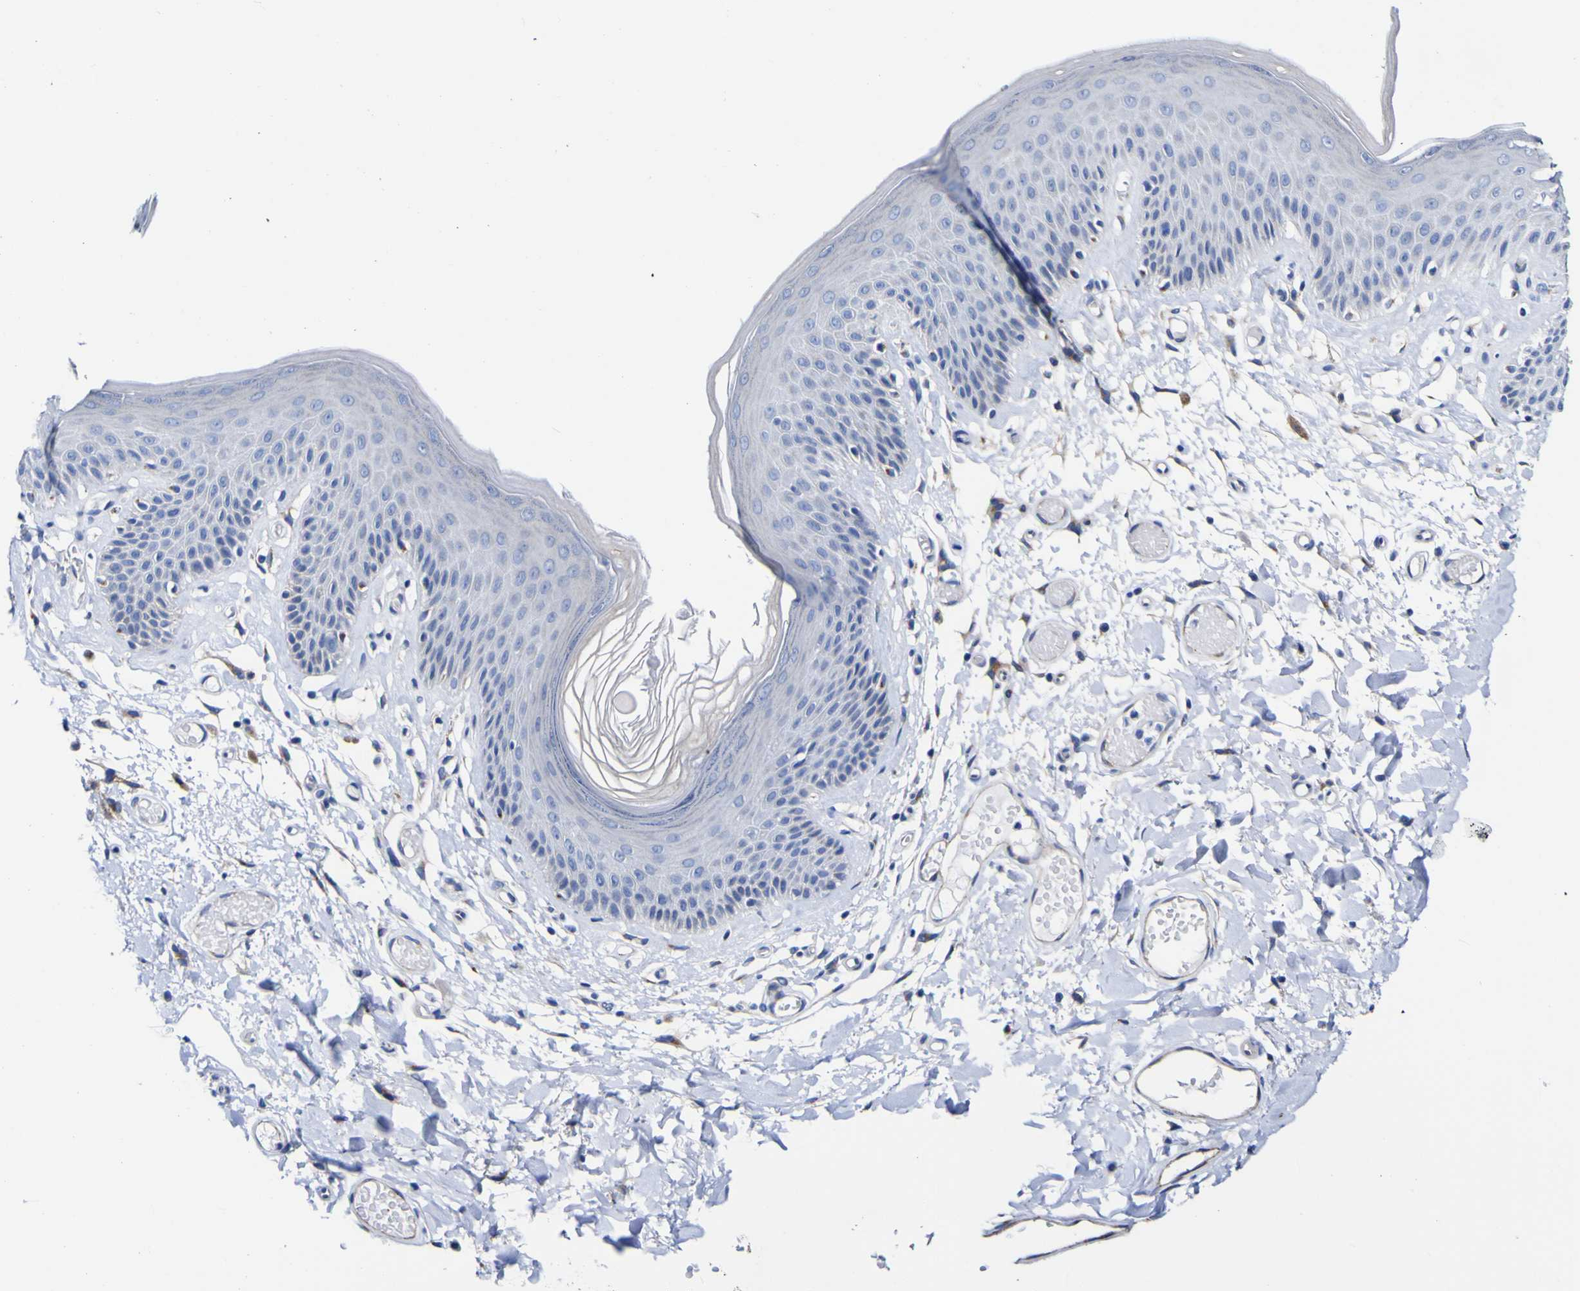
{"staining": {"intensity": "moderate", "quantity": "<25%", "location": "cytoplasmic/membranous"}, "tissue": "skin", "cell_type": "Epidermal cells", "image_type": "normal", "snomed": [{"axis": "morphology", "description": "Normal tissue, NOS"}, {"axis": "topography", "description": "Vulva"}], "caption": "The image exhibits immunohistochemical staining of unremarkable skin. There is moderate cytoplasmic/membranous positivity is seen in about <25% of epidermal cells. The staining was performed using DAB (3,3'-diaminobenzidine), with brown indicating positive protein expression. Nuclei are stained blue with hematoxylin.", "gene": "GOLM1", "patient": {"sex": "female", "age": 73}}